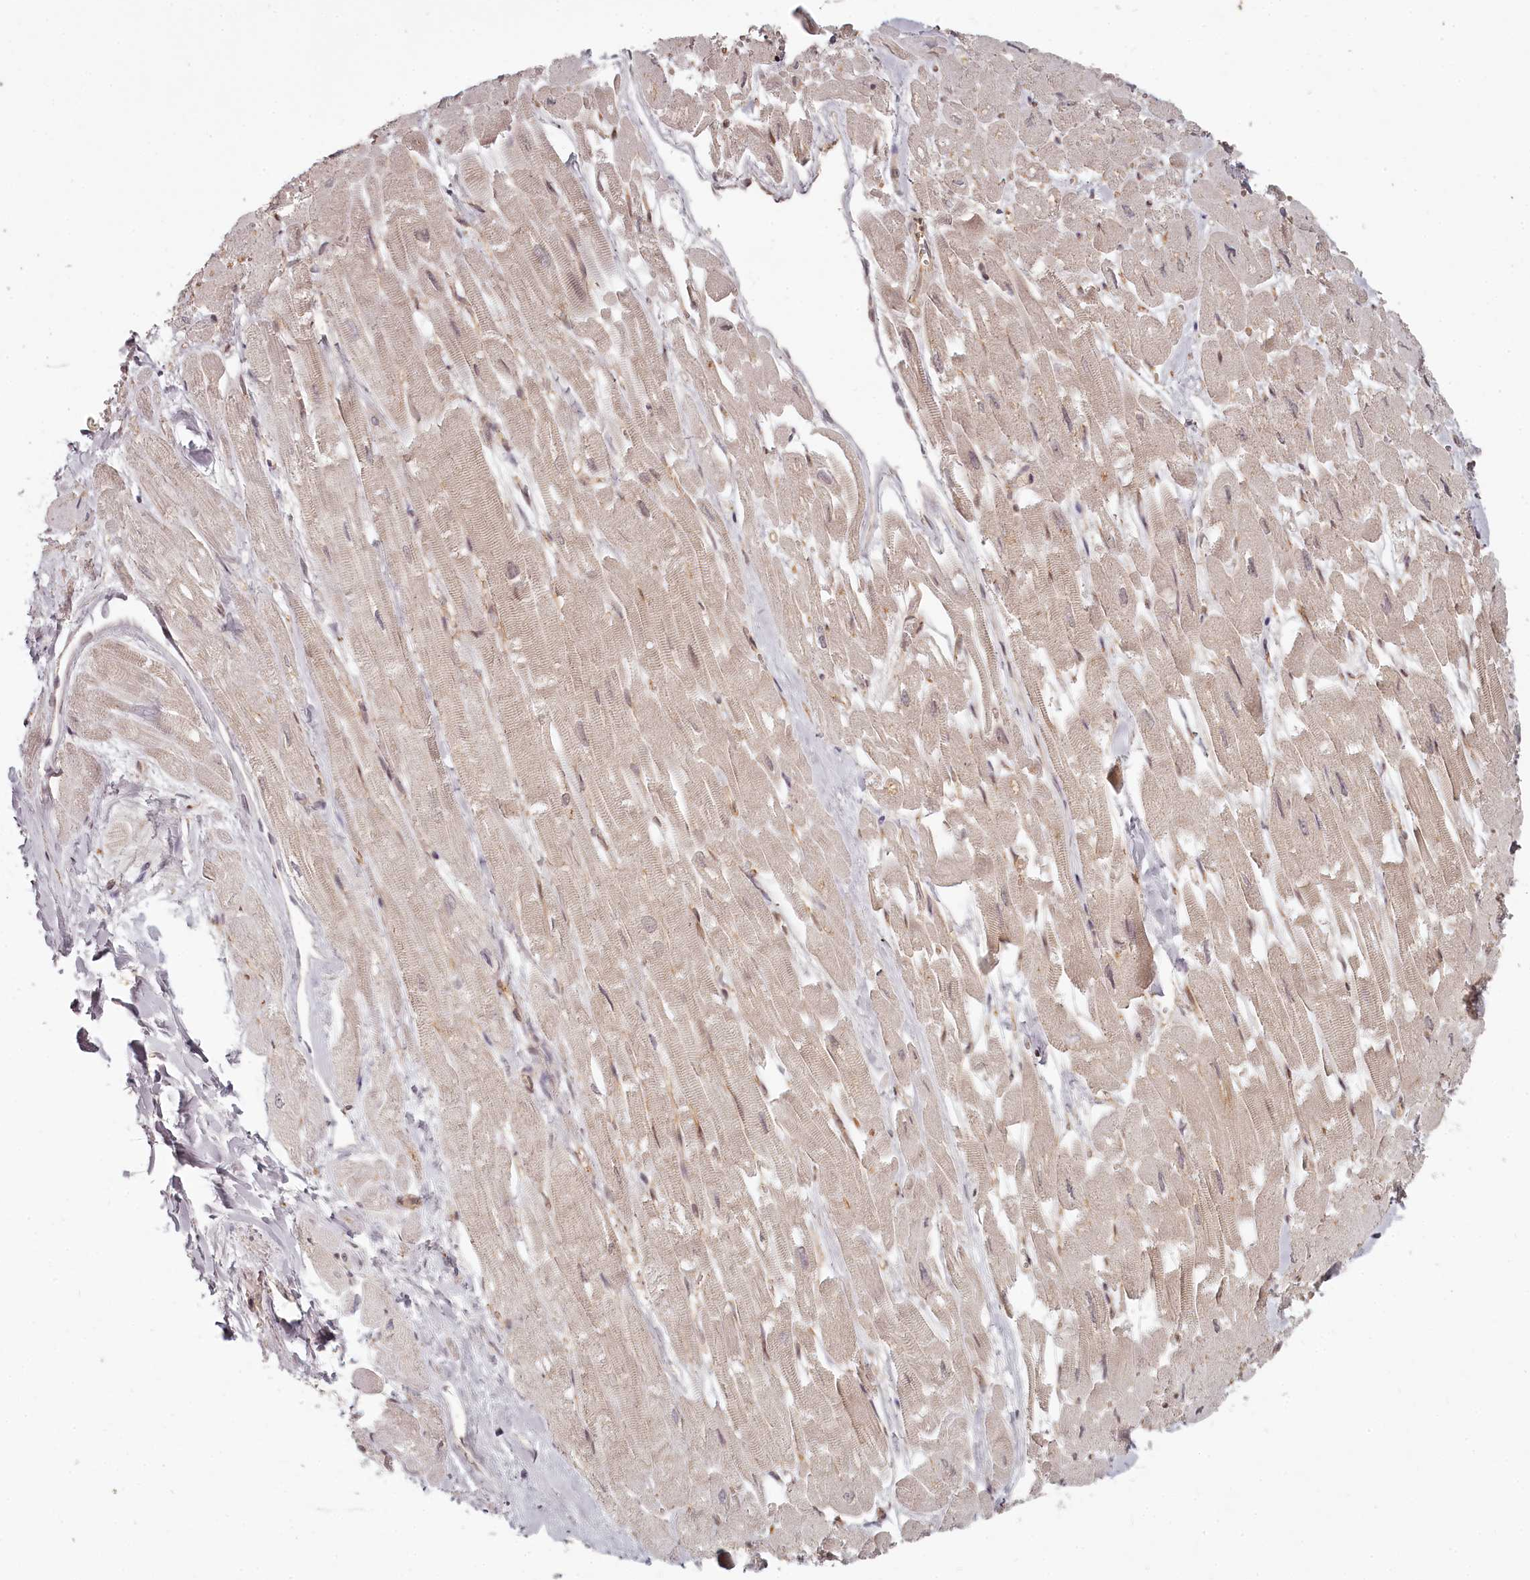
{"staining": {"intensity": "weak", "quantity": "<25%", "location": "cytoplasmic/membranous"}, "tissue": "heart muscle", "cell_type": "Cardiomyocytes", "image_type": "normal", "snomed": [{"axis": "morphology", "description": "Normal tissue, NOS"}, {"axis": "topography", "description": "Heart"}], "caption": "A histopathology image of human heart muscle is negative for staining in cardiomyocytes. (DAB (3,3'-diaminobenzidine) immunohistochemistry (IHC) with hematoxylin counter stain).", "gene": "TMIE", "patient": {"sex": "male", "age": 54}}